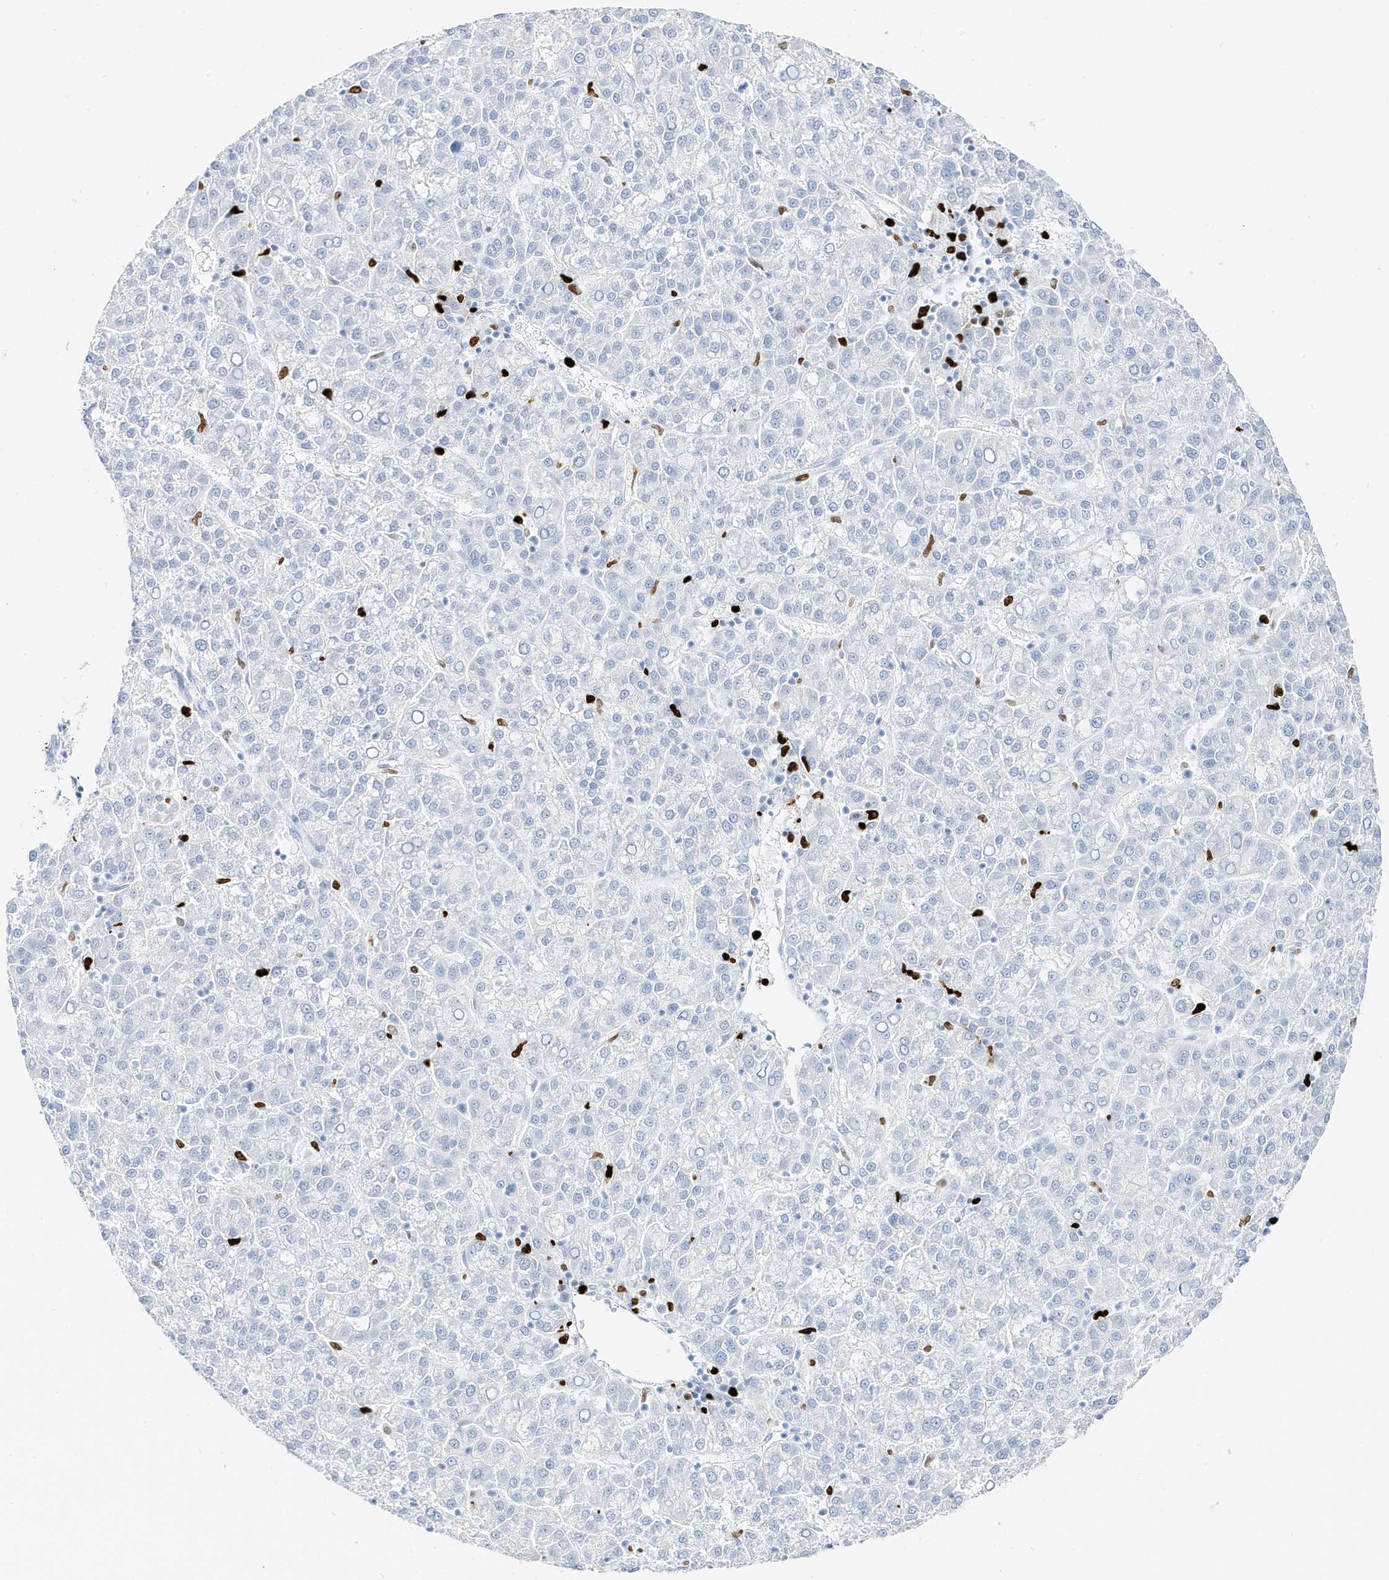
{"staining": {"intensity": "negative", "quantity": "none", "location": "none"}, "tissue": "liver cancer", "cell_type": "Tumor cells", "image_type": "cancer", "snomed": [{"axis": "morphology", "description": "Carcinoma, Hepatocellular, NOS"}, {"axis": "topography", "description": "Liver"}], "caption": "DAB immunohistochemical staining of liver cancer (hepatocellular carcinoma) demonstrates no significant expression in tumor cells.", "gene": "MNDA", "patient": {"sex": "female", "age": 58}}